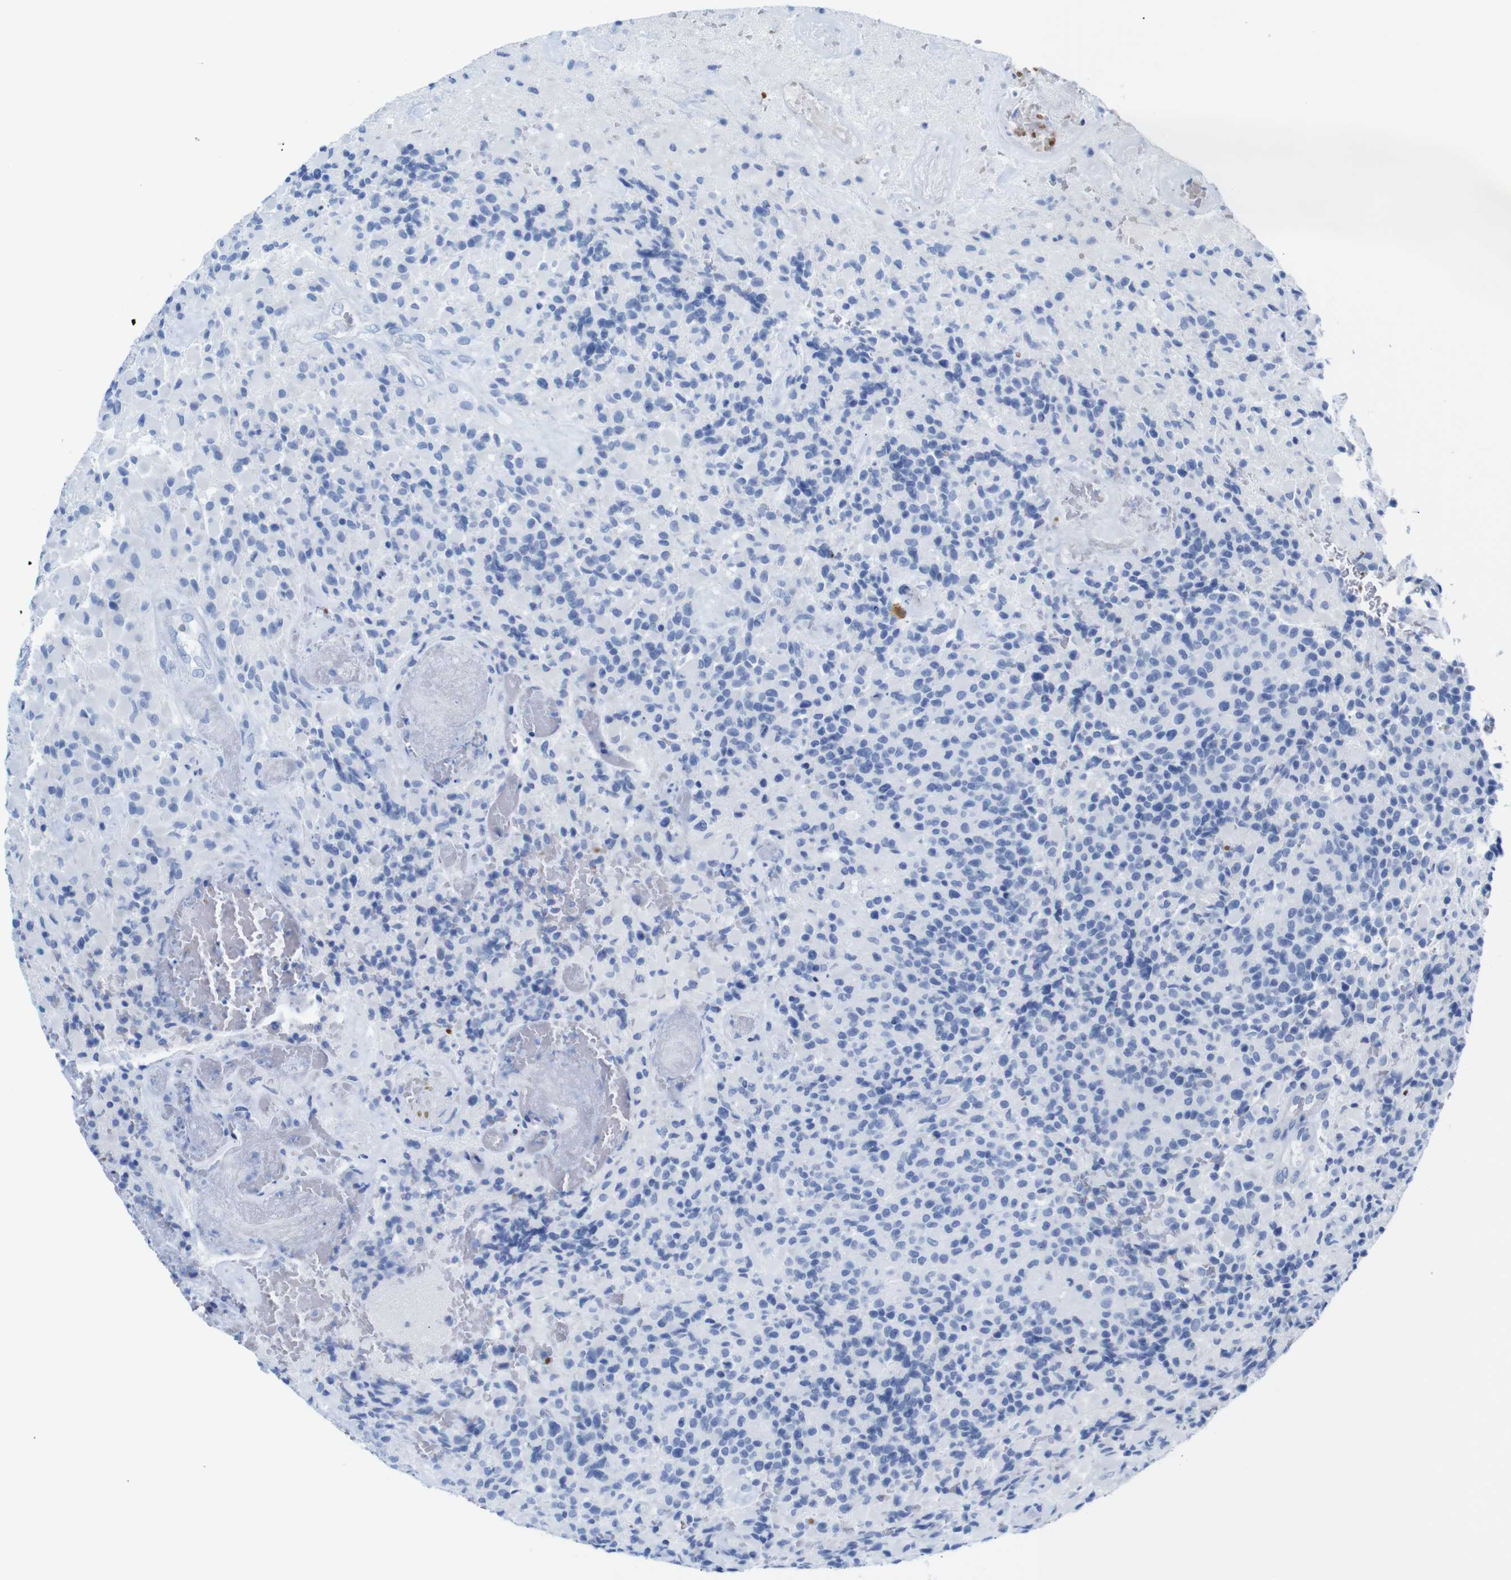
{"staining": {"intensity": "negative", "quantity": "none", "location": "none"}, "tissue": "glioma", "cell_type": "Tumor cells", "image_type": "cancer", "snomed": [{"axis": "morphology", "description": "Glioma, malignant, High grade"}, {"axis": "topography", "description": "Brain"}], "caption": "Image shows no significant protein expression in tumor cells of malignant high-grade glioma.", "gene": "ERVMER34-1", "patient": {"sex": "male", "age": 71}}